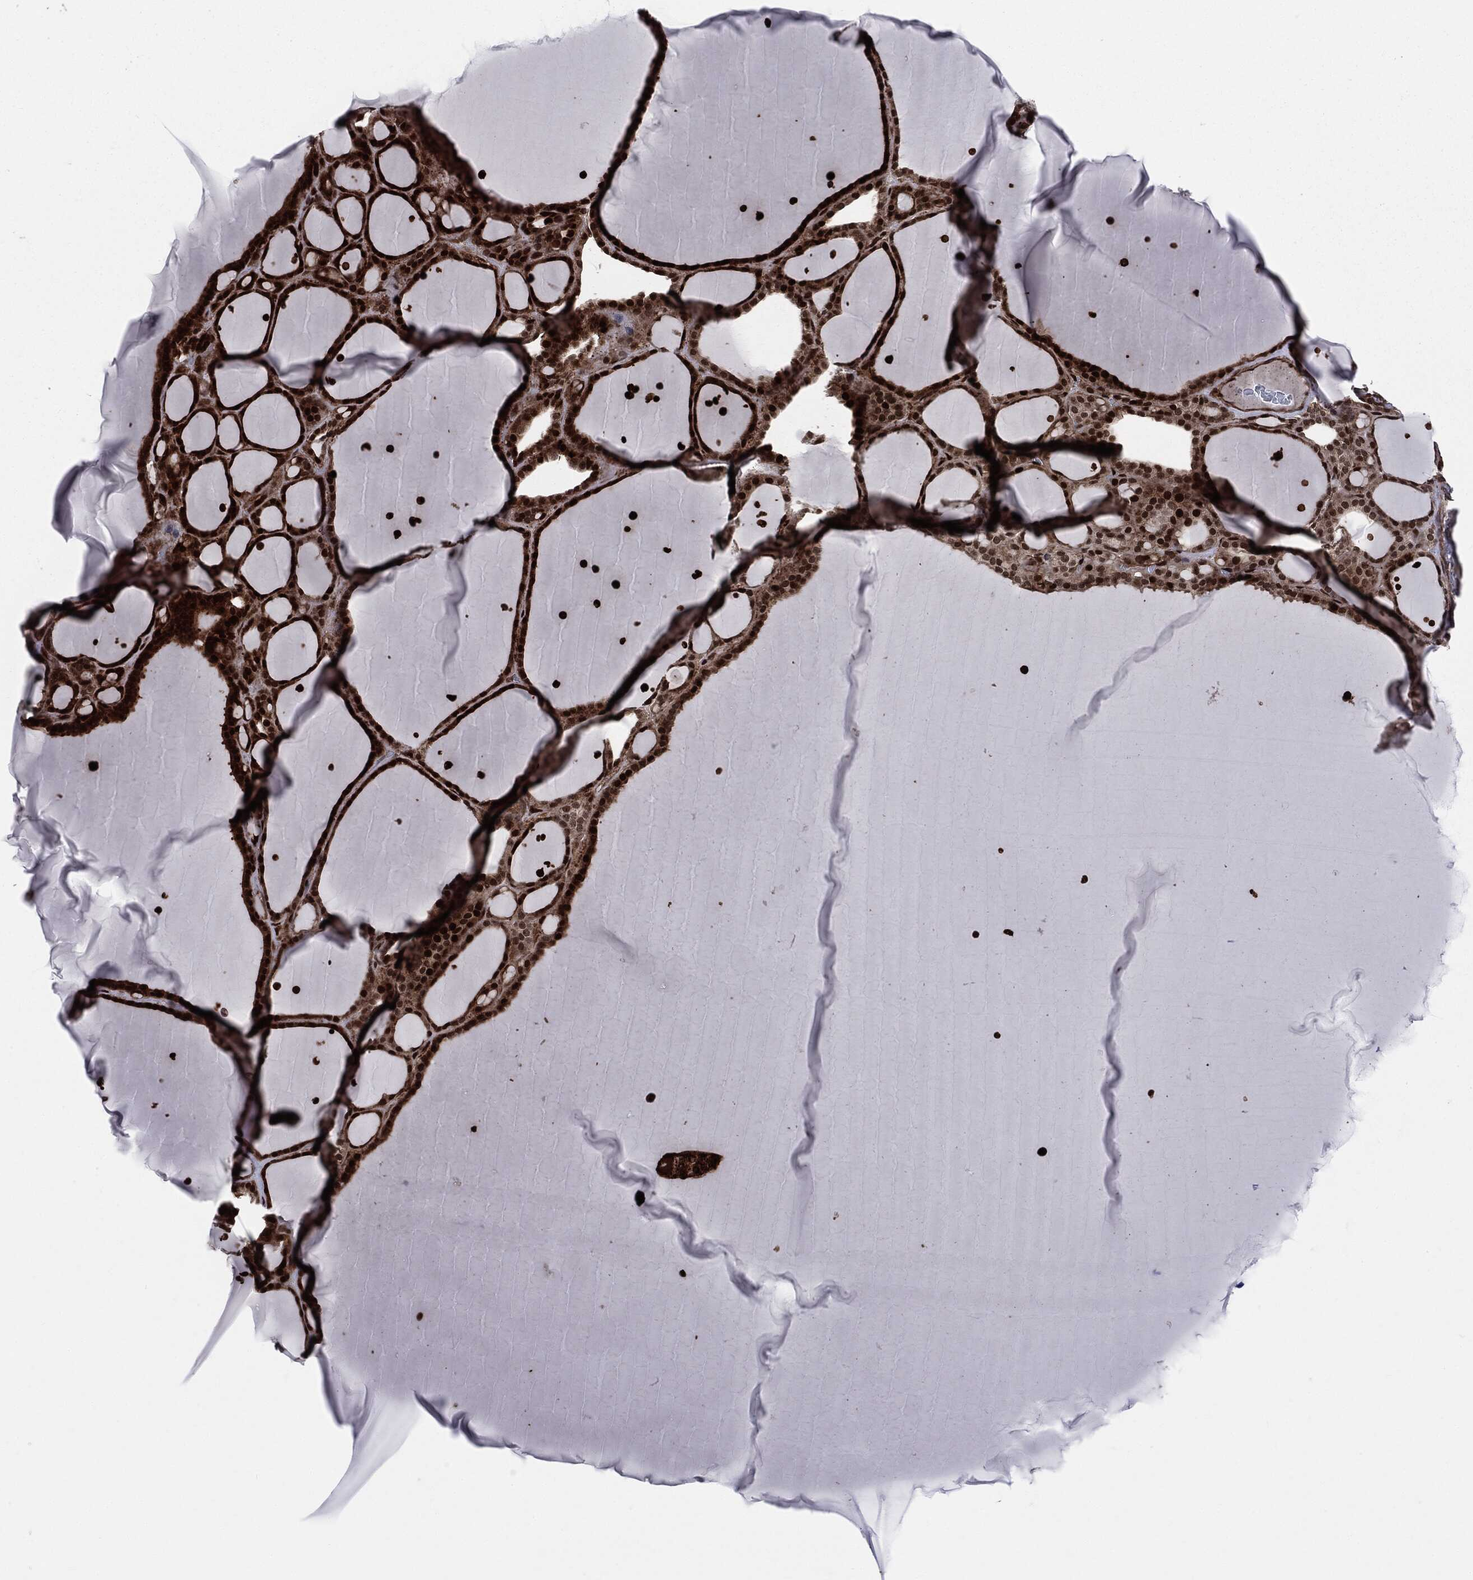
{"staining": {"intensity": "strong", "quantity": ">75%", "location": "nuclear"}, "tissue": "thyroid gland", "cell_type": "Glandular cells", "image_type": "normal", "snomed": [{"axis": "morphology", "description": "Normal tissue, NOS"}, {"axis": "topography", "description": "Thyroid gland"}], "caption": "Brown immunohistochemical staining in benign human thyroid gland exhibits strong nuclear staining in about >75% of glandular cells.", "gene": "SMAD4", "patient": {"sex": "male", "age": 63}}